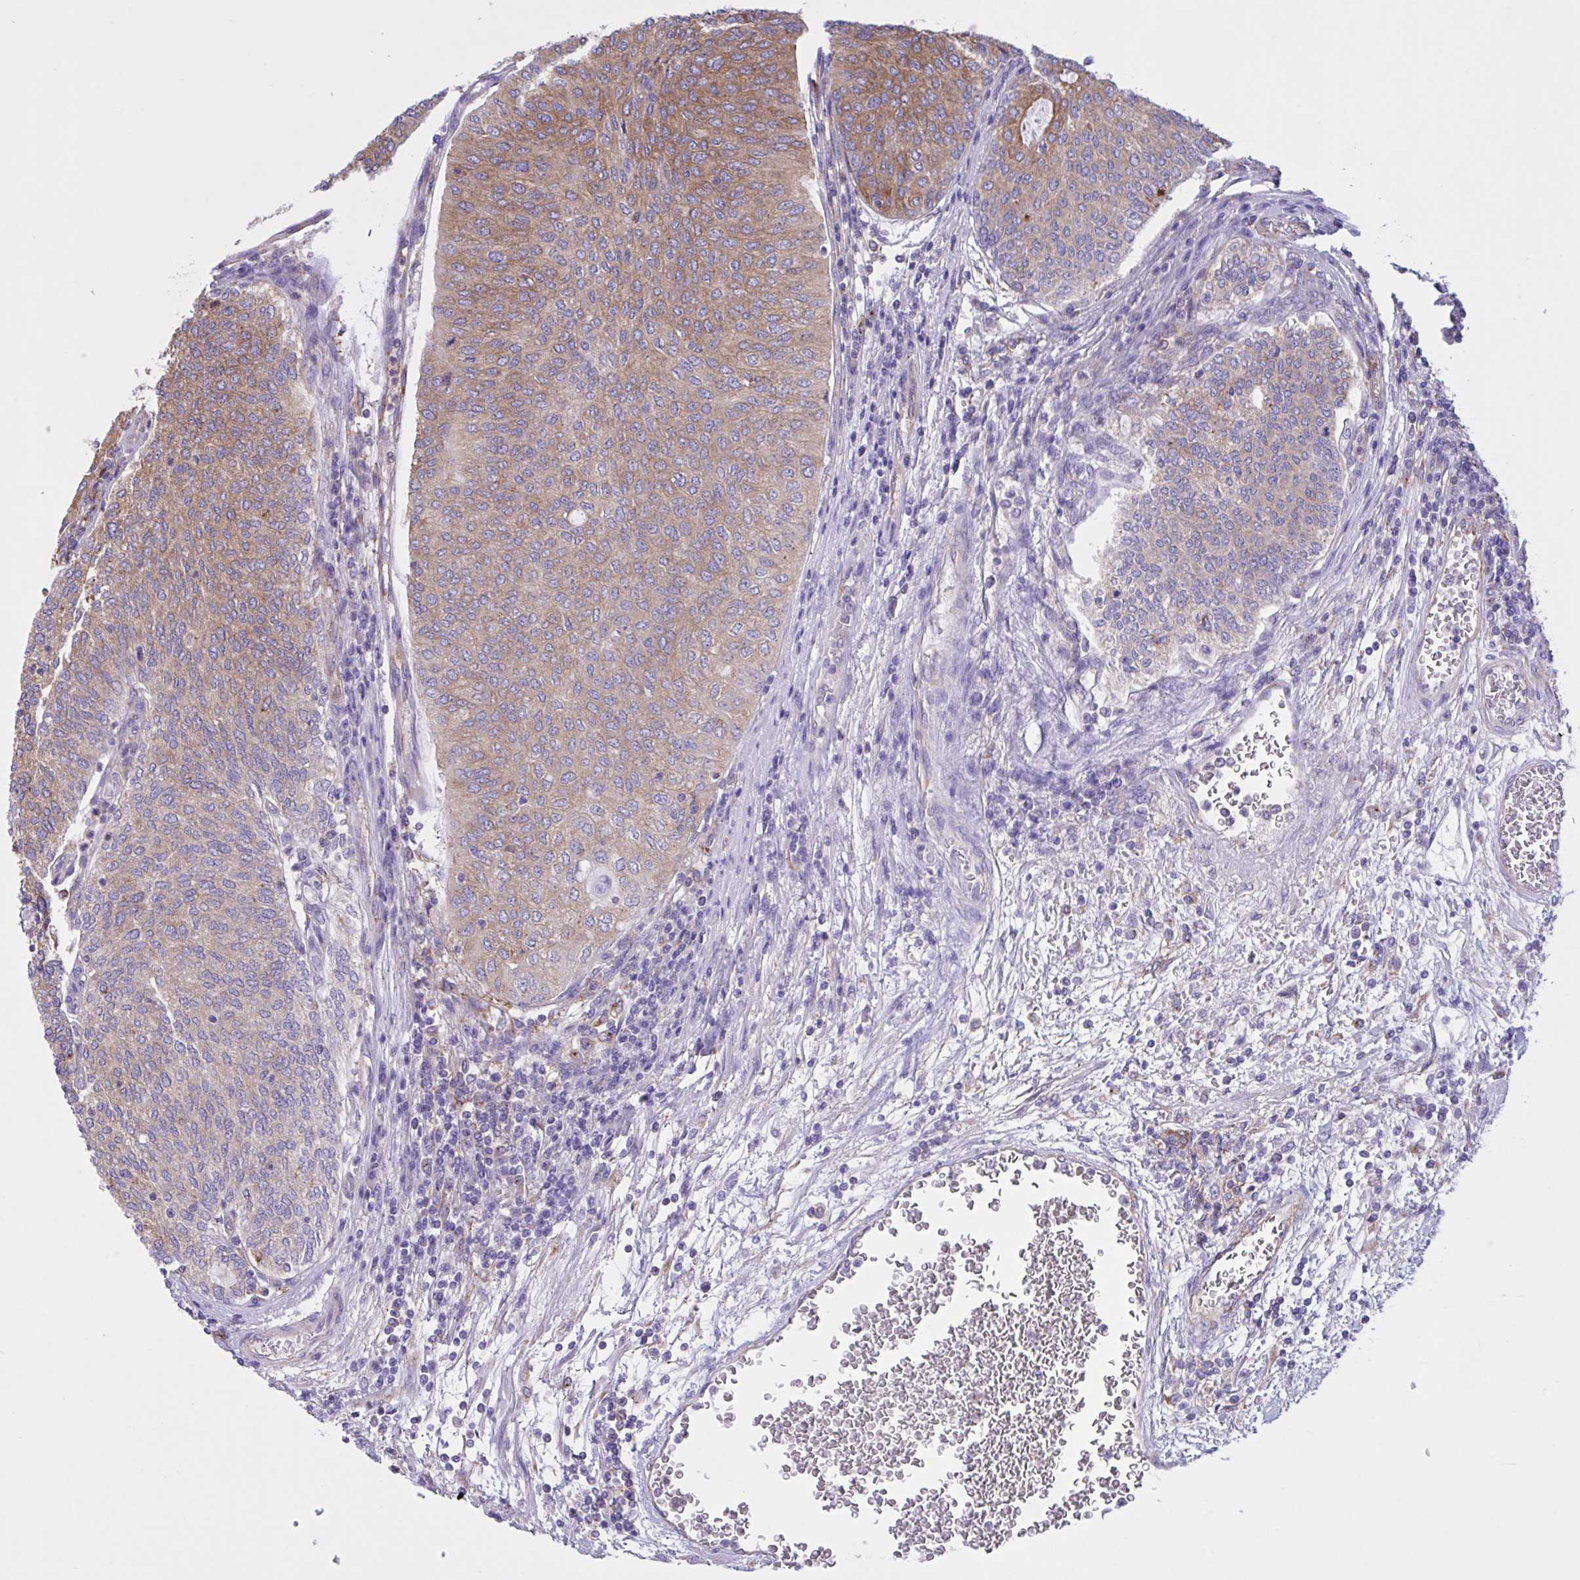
{"staining": {"intensity": "moderate", "quantity": "<25%", "location": "cytoplasmic/membranous"}, "tissue": "urothelial cancer", "cell_type": "Tumor cells", "image_type": "cancer", "snomed": [{"axis": "morphology", "description": "Urothelial carcinoma, High grade"}, {"axis": "topography", "description": "Urinary bladder"}], "caption": "Protein staining reveals moderate cytoplasmic/membranous expression in about <25% of tumor cells in urothelial cancer. Nuclei are stained in blue.", "gene": "OR51M1", "patient": {"sex": "female", "age": 79}}